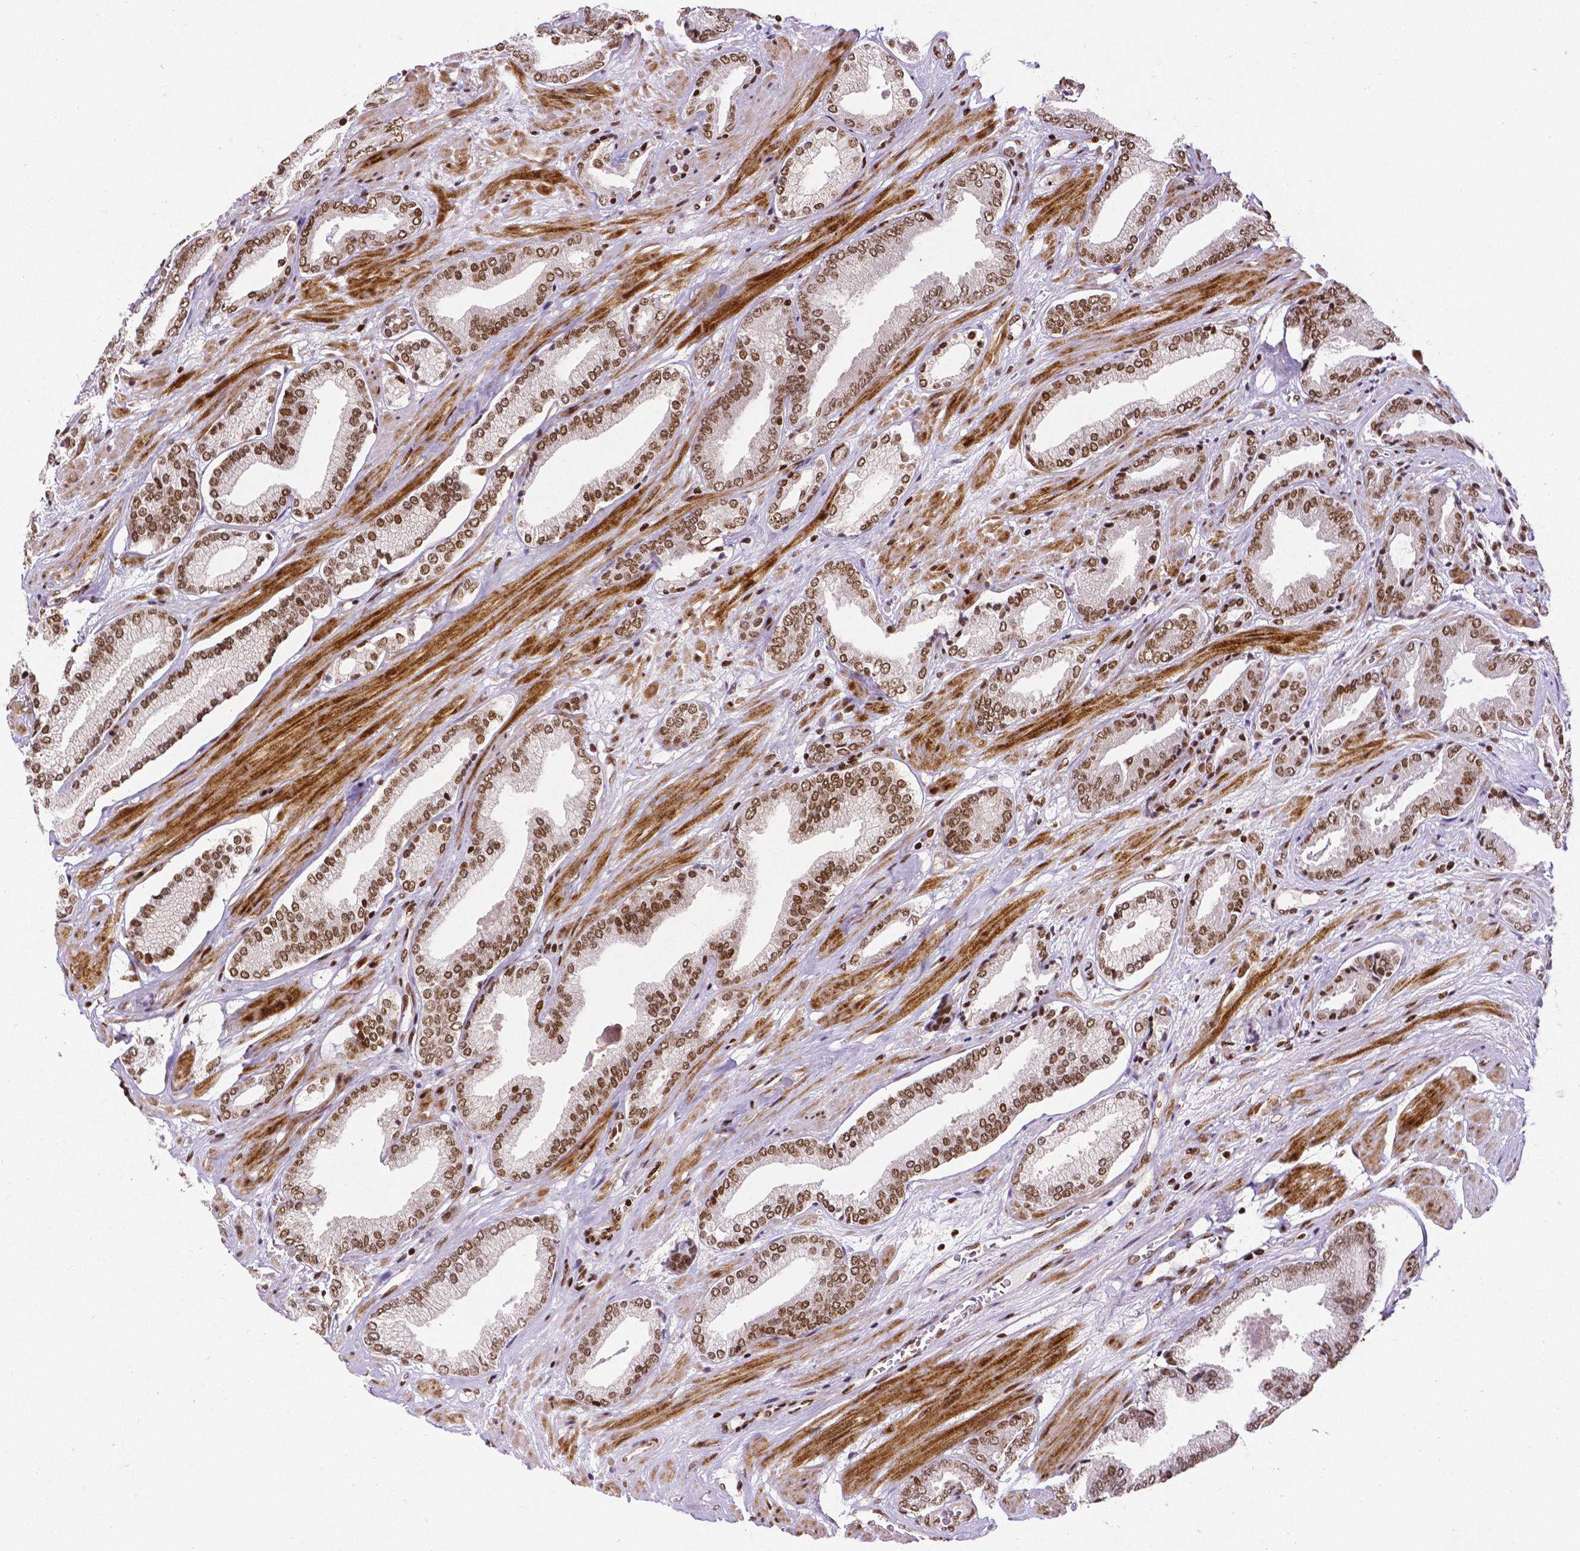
{"staining": {"intensity": "moderate", "quantity": ">75%", "location": "nuclear"}, "tissue": "prostate cancer", "cell_type": "Tumor cells", "image_type": "cancer", "snomed": [{"axis": "morphology", "description": "Adenocarcinoma, High grade"}, {"axis": "topography", "description": "Prostate"}], "caption": "Moderate nuclear expression for a protein is appreciated in about >75% of tumor cells of prostate cancer using immunohistochemistry.", "gene": "CTCF", "patient": {"sex": "male", "age": 56}}